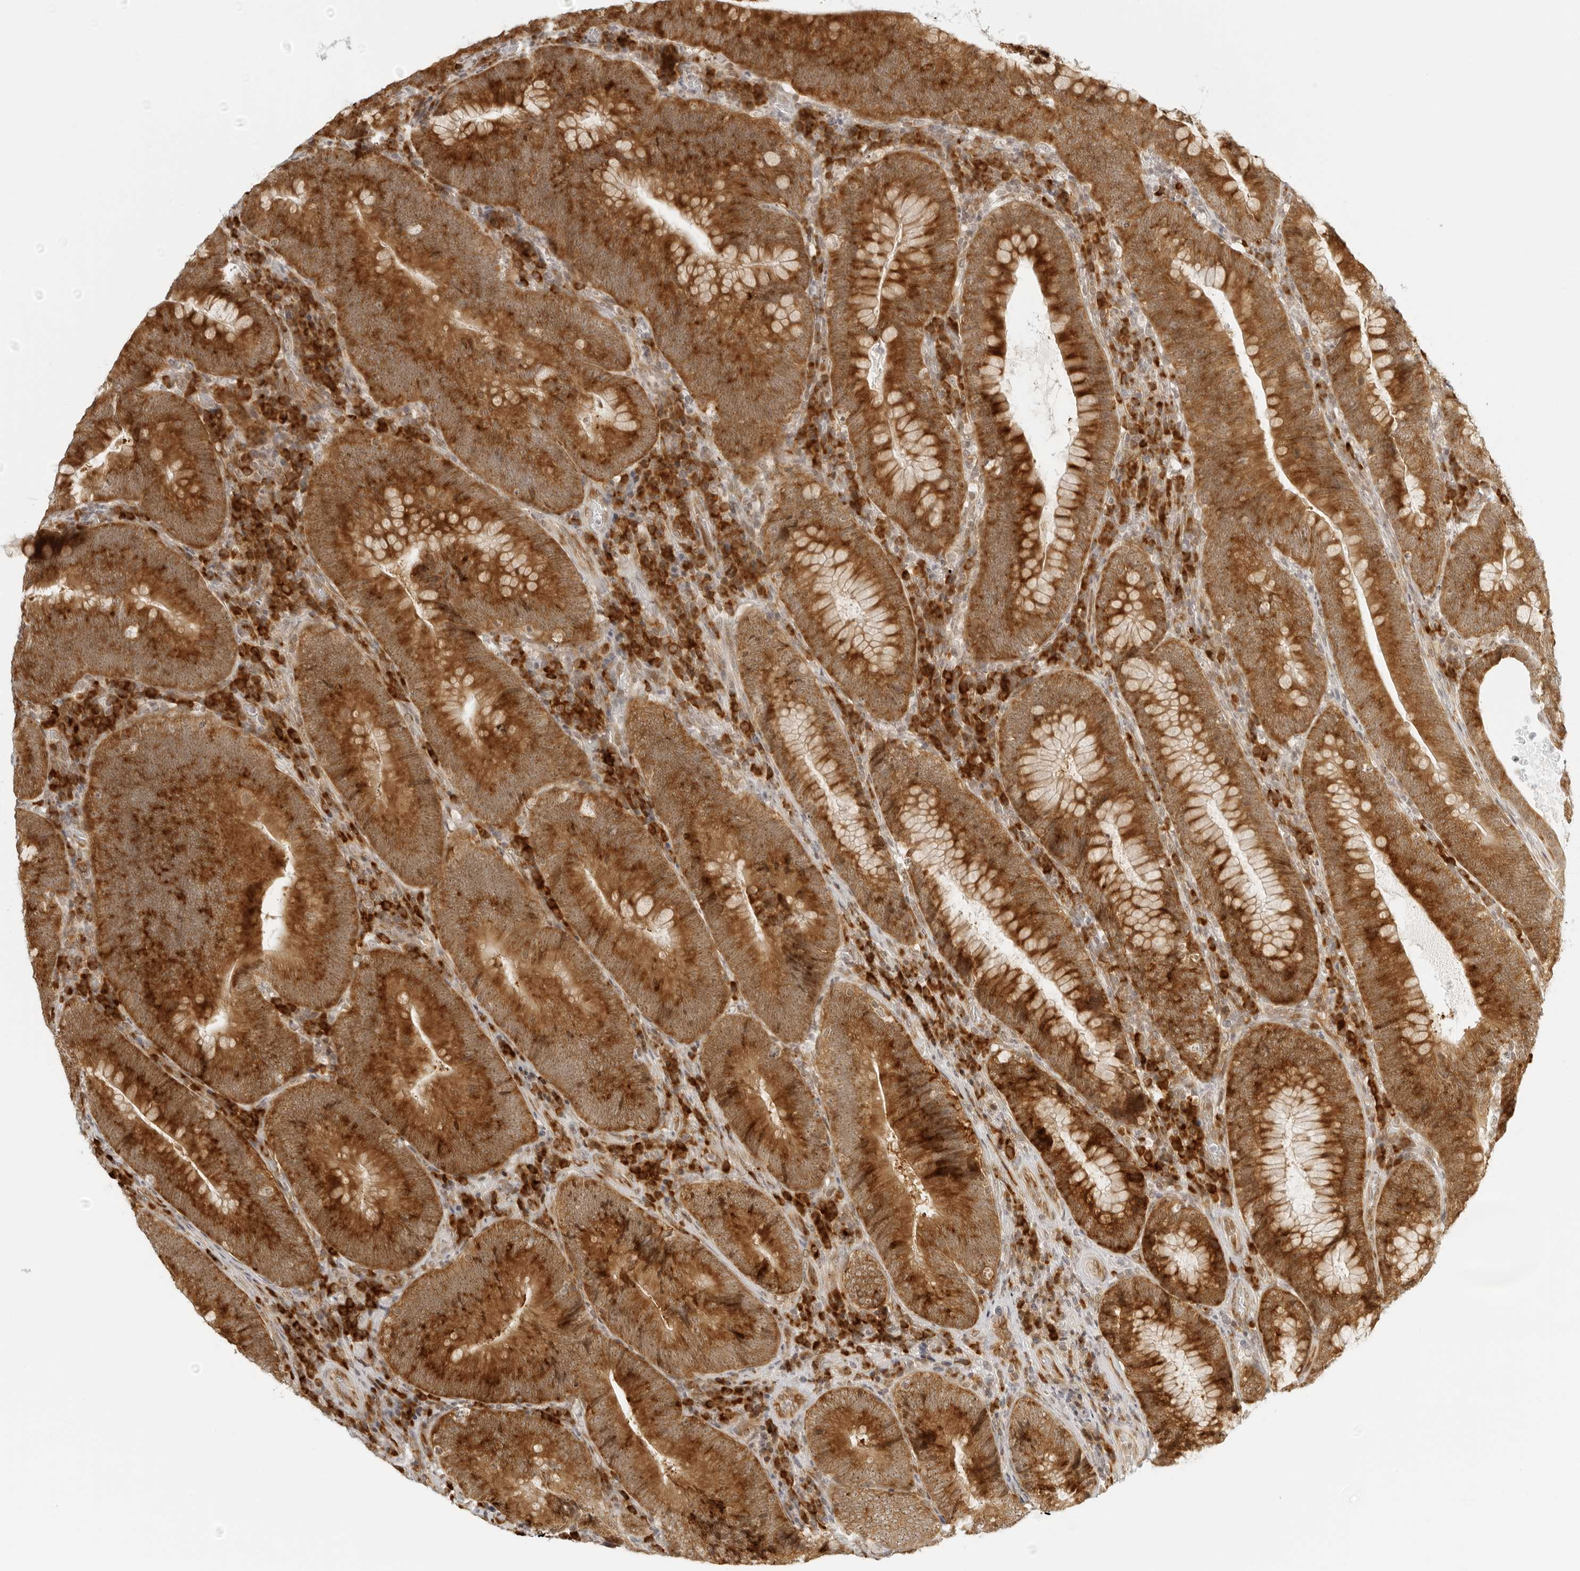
{"staining": {"intensity": "strong", "quantity": ">75%", "location": "cytoplasmic/membranous"}, "tissue": "colorectal cancer", "cell_type": "Tumor cells", "image_type": "cancer", "snomed": [{"axis": "morphology", "description": "Normal tissue, NOS"}, {"axis": "topography", "description": "Colon"}], "caption": "Protein staining of colorectal cancer tissue exhibits strong cytoplasmic/membranous staining in about >75% of tumor cells.", "gene": "EIF4G1", "patient": {"sex": "female", "age": 82}}